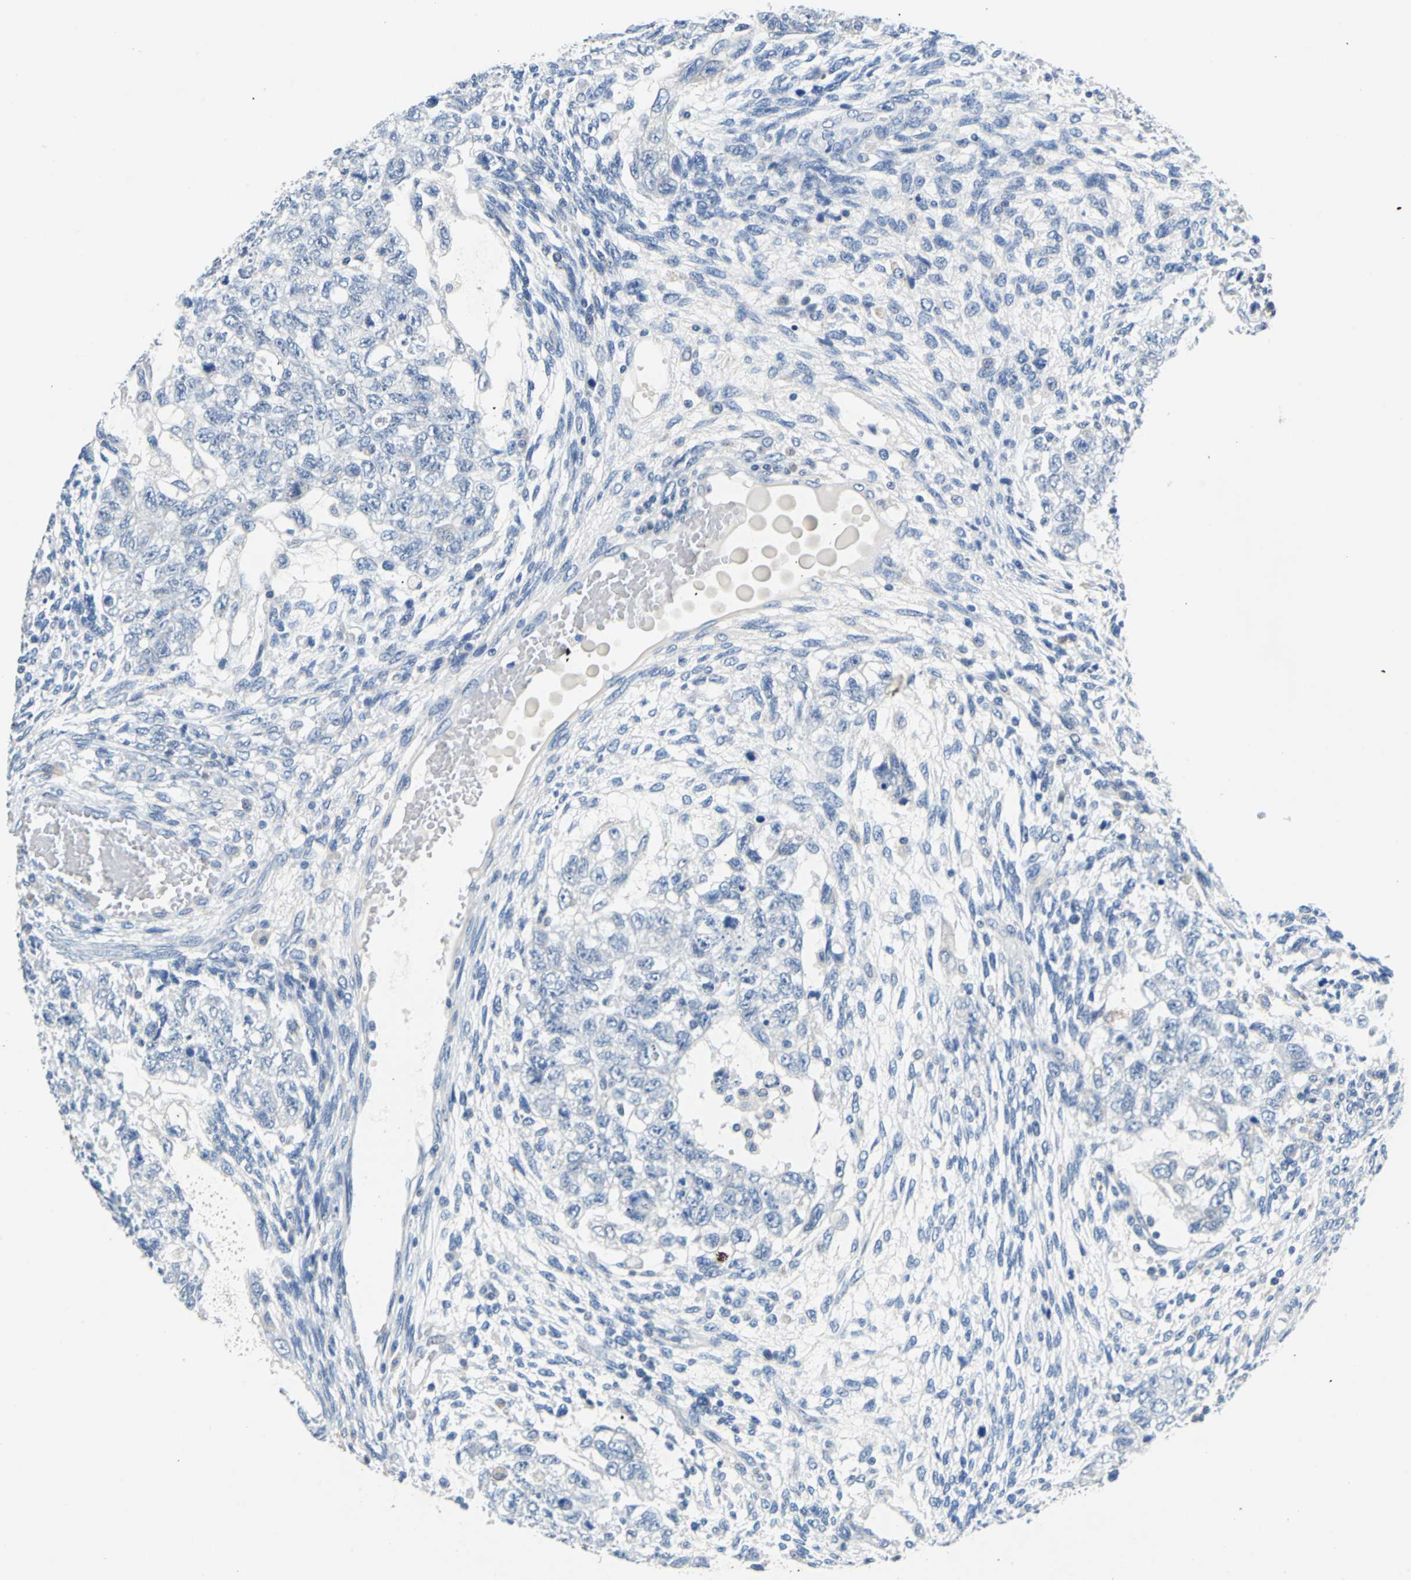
{"staining": {"intensity": "negative", "quantity": "none", "location": "none"}, "tissue": "testis cancer", "cell_type": "Tumor cells", "image_type": "cancer", "snomed": [{"axis": "morphology", "description": "Normal tissue, NOS"}, {"axis": "morphology", "description": "Carcinoma, Embryonal, NOS"}, {"axis": "topography", "description": "Testis"}], "caption": "DAB (3,3'-diaminobenzidine) immunohistochemical staining of testis cancer (embryonal carcinoma) demonstrates no significant expression in tumor cells.", "gene": "TEX264", "patient": {"sex": "male", "age": 36}}